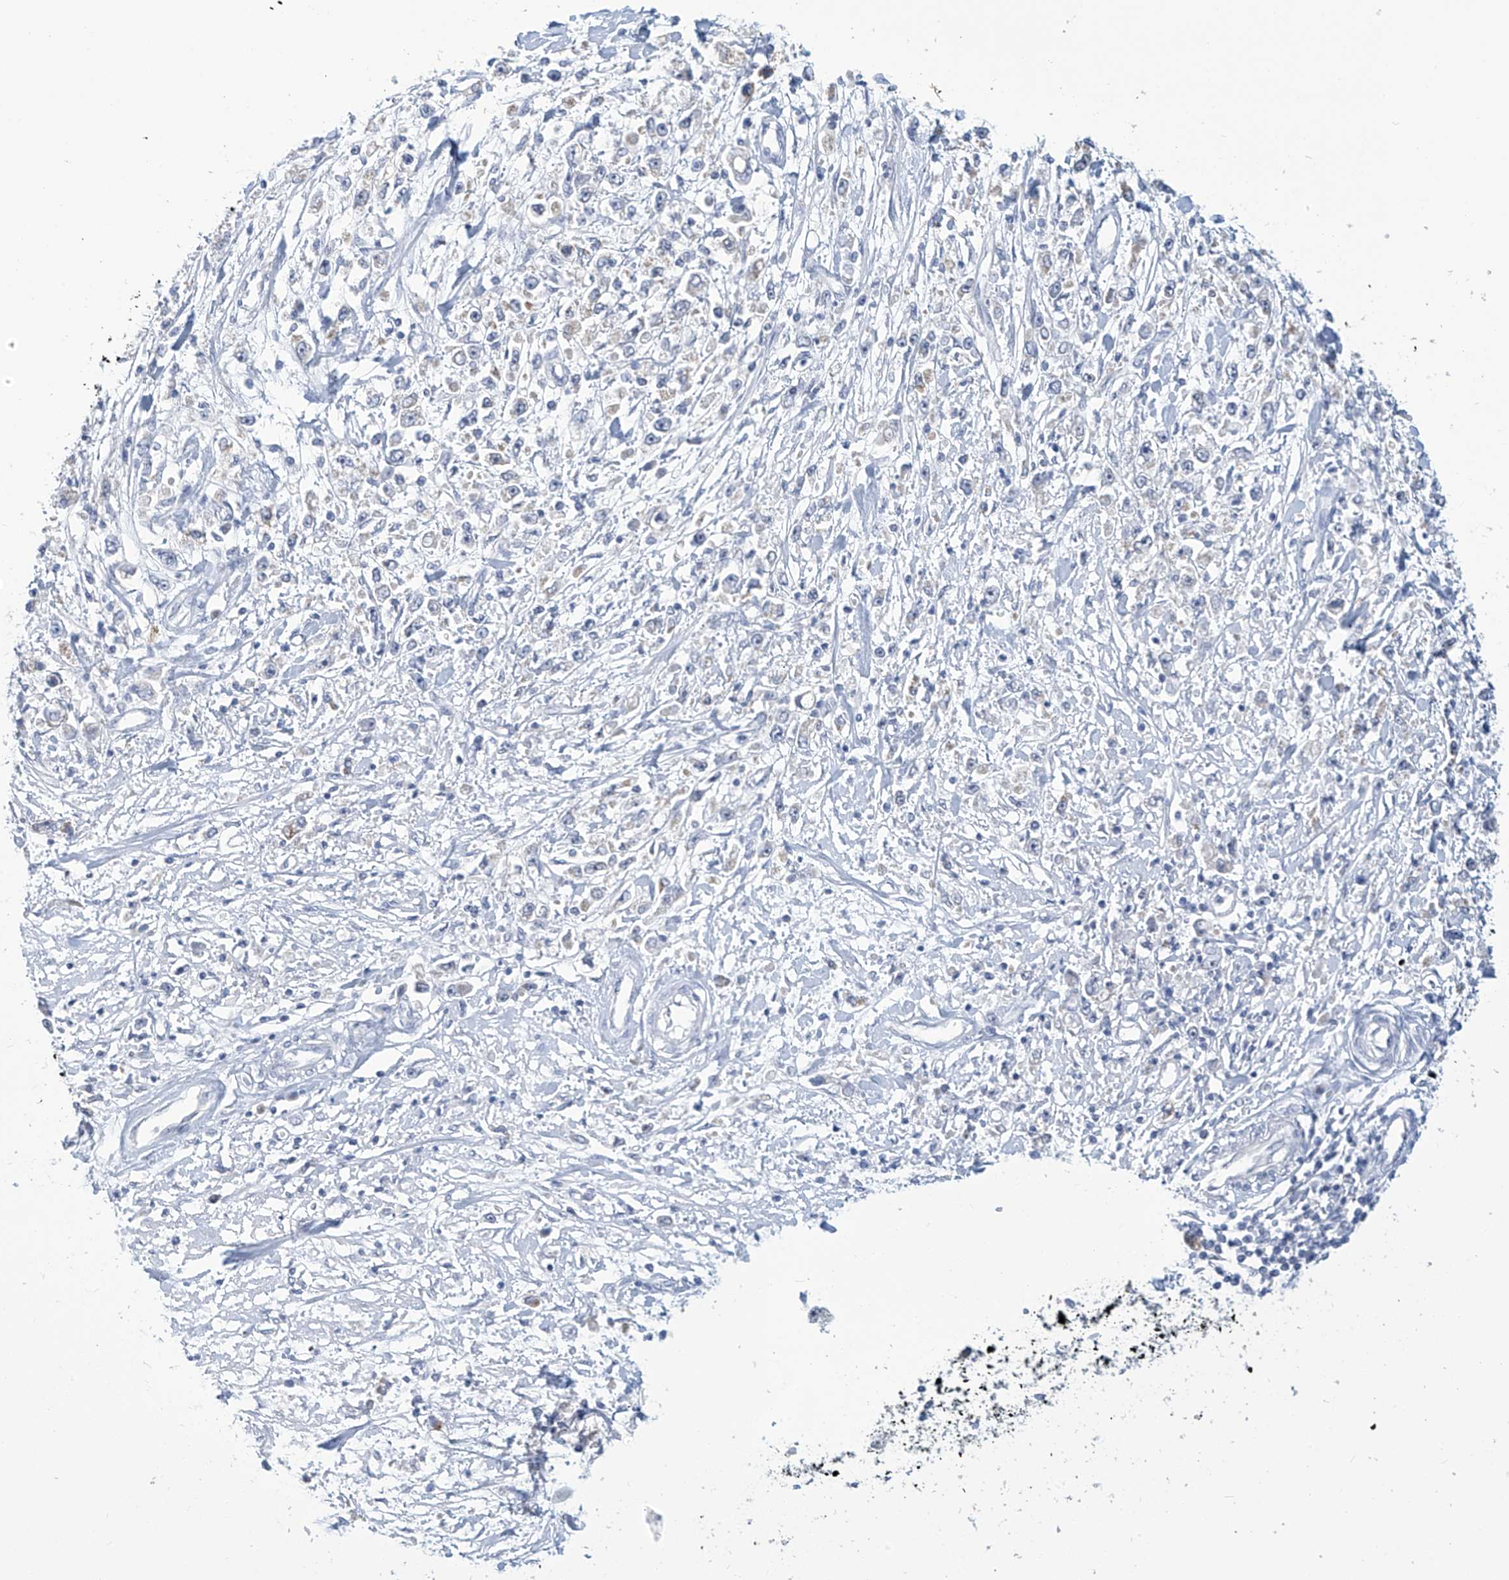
{"staining": {"intensity": "weak", "quantity": "<25%", "location": "cytoplasmic/membranous"}, "tissue": "stomach cancer", "cell_type": "Tumor cells", "image_type": "cancer", "snomed": [{"axis": "morphology", "description": "Adenocarcinoma, NOS"}, {"axis": "topography", "description": "Stomach"}], "caption": "The image exhibits no significant staining in tumor cells of stomach adenocarcinoma.", "gene": "IBA57", "patient": {"sex": "female", "age": 59}}